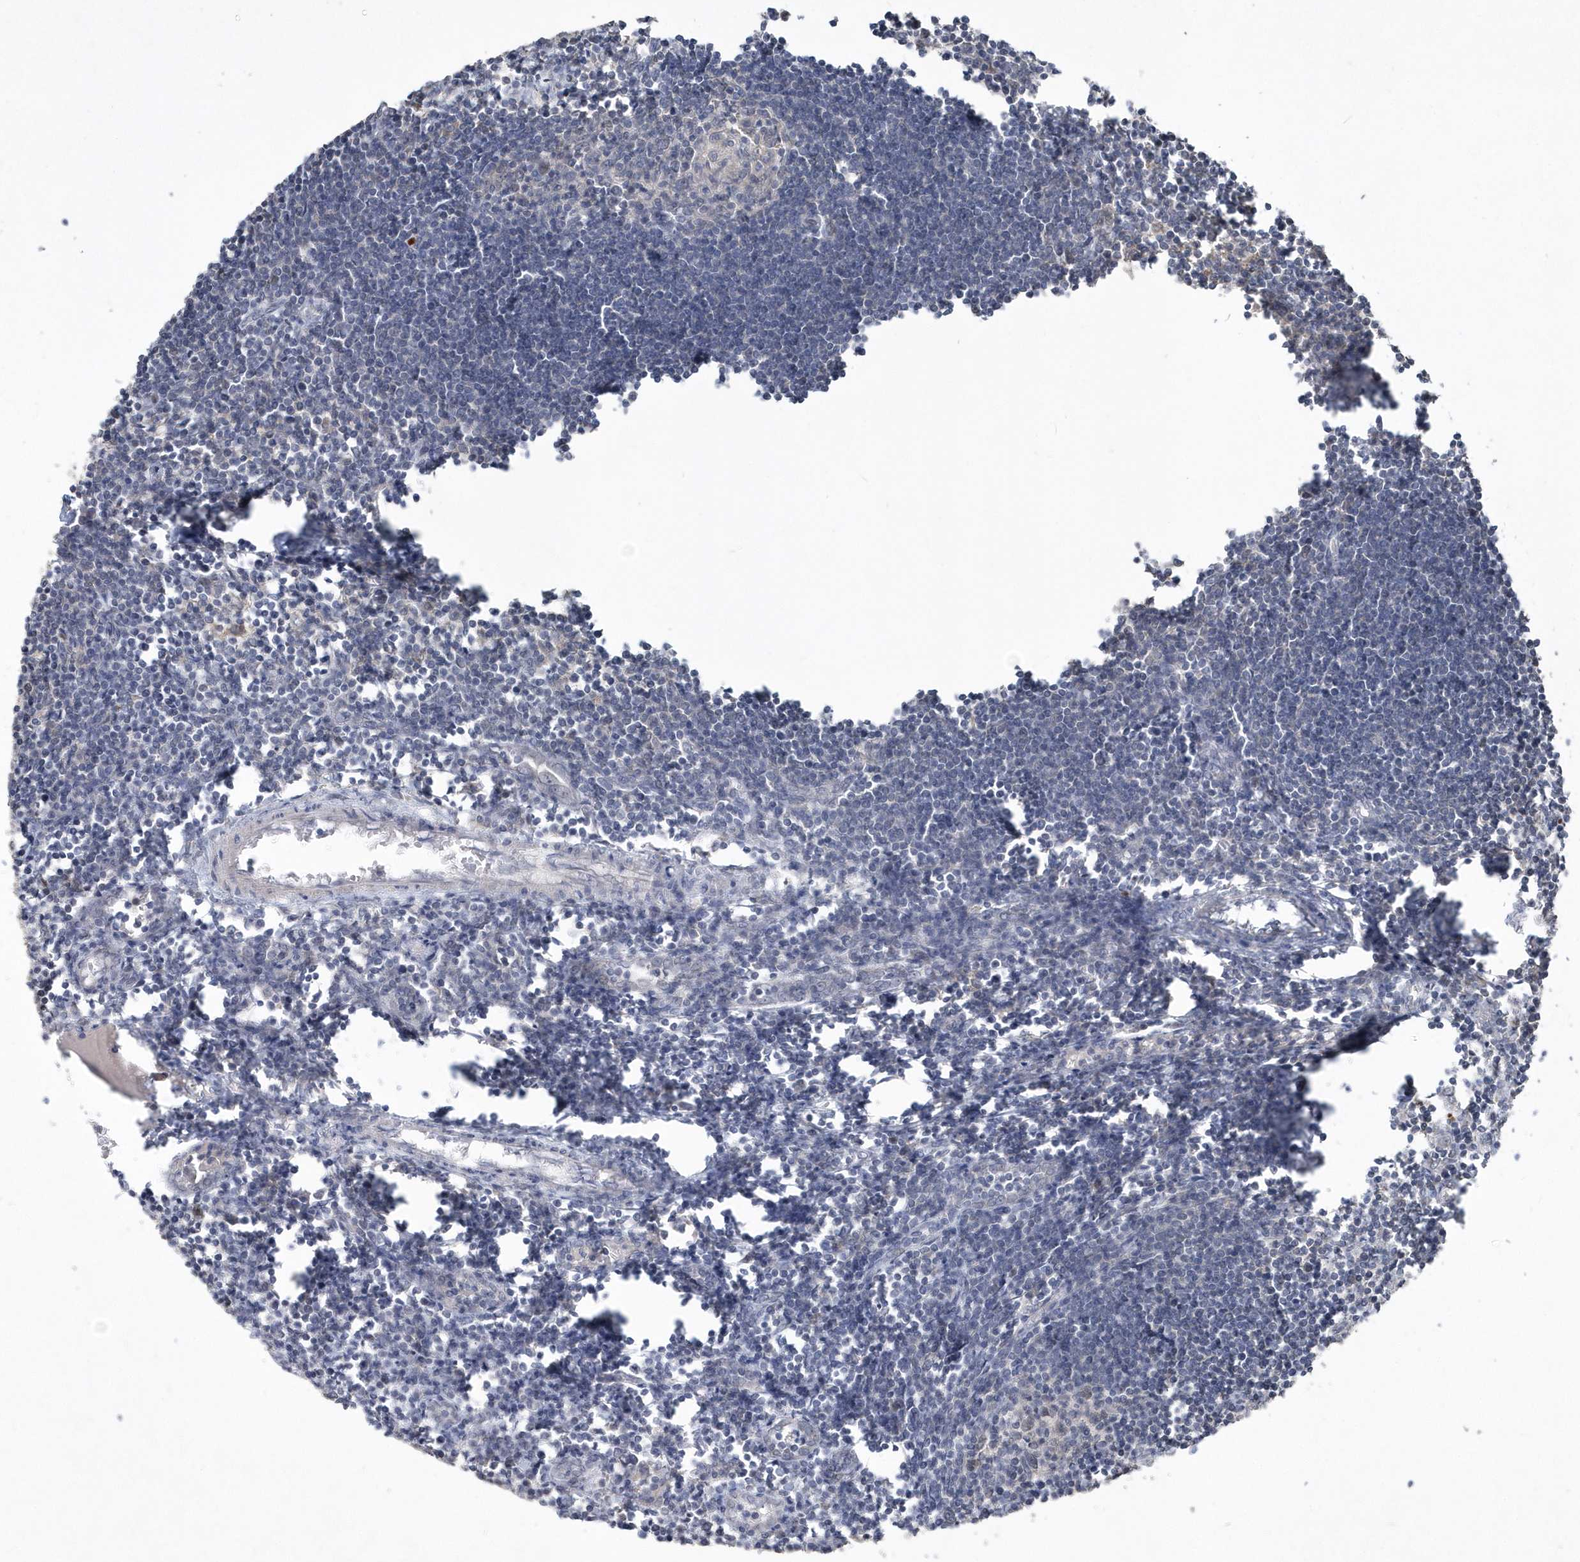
{"staining": {"intensity": "negative", "quantity": "none", "location": "none"}, "tissue": "lymph node", "cell_type": "Germinal center cells", "image_type": "normal", "snomed": [{"axis": "morphology", "description": "Normal tissue, NOS"}, {"axis": "morphology", "description": "Malignant melanoma, Metastatic site"}, {"axis": "topography", "description": "Lymph node"}], "caption": "This histopathology image is of benign lymph node stained with immunohistochemistry (IHC) to label a protein in brown with the nuclei are counter-stained blue. There is no expression in germinal center cells. (DAB IHC, high magnification).", "gene": "TSPEAR", "patient": {"sex": "male", "age": 41}}